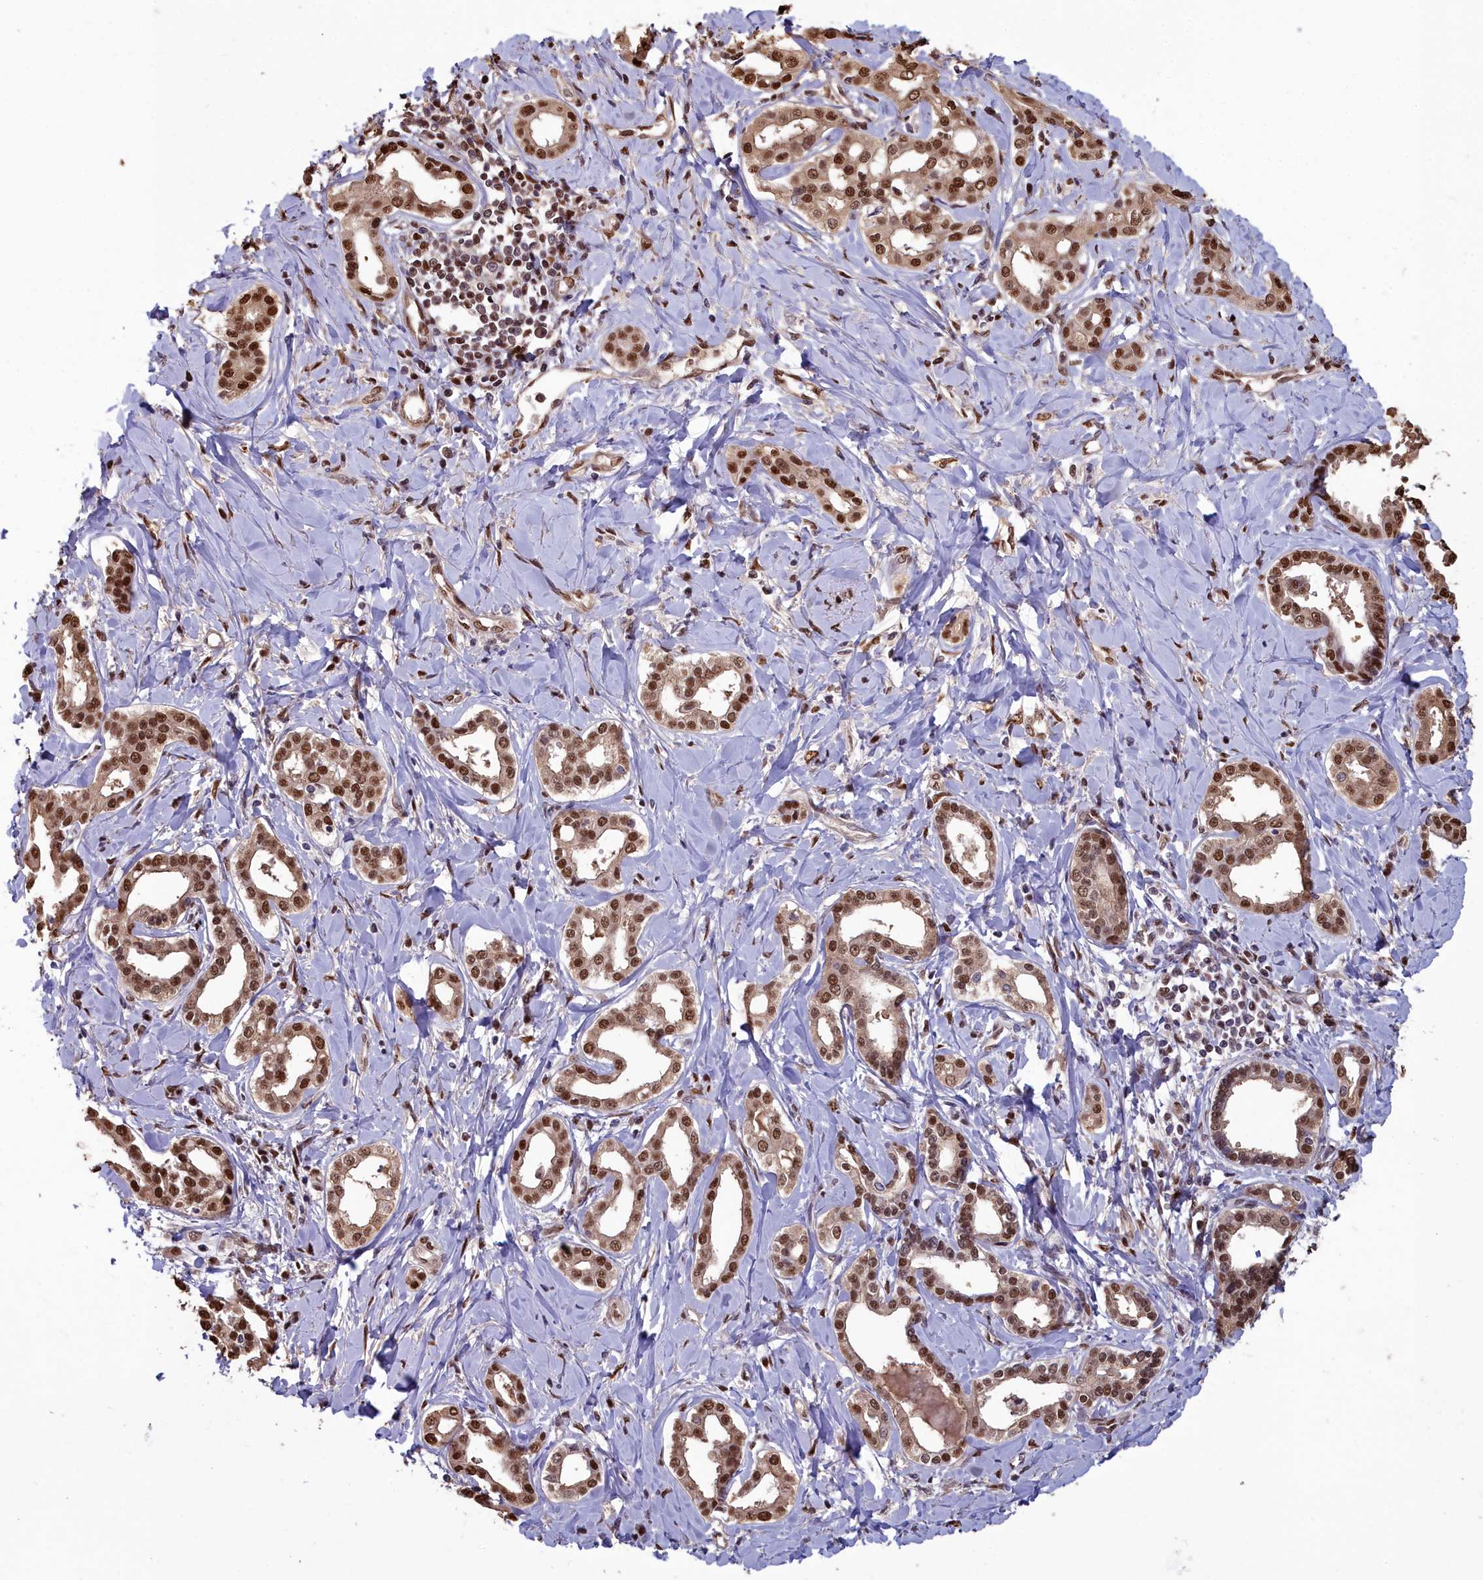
{"staining": {"intensity": "strong", "quantity": ">75%", "location": "nuclear"}, "tissue": "liver cancer", "cell_type": "Tumor cells", "image_type": "cancer", "snomed": [{"axis": "morphology", "description": "Cholangiocarcinoma"}, {"axis": "topography", "description": "Liver"}], "caption": "A brown stain labels strong nuclear positivity of a protein in liver cancer tumor cells. (Stains: DAB (3,3'-diaminobenzidine) in brown, nuclei in blue, Microscopy: brightfield microscopy at high magnification).", "gene": "GAPDH", "patient": {"sex": "female", "age": 77}}